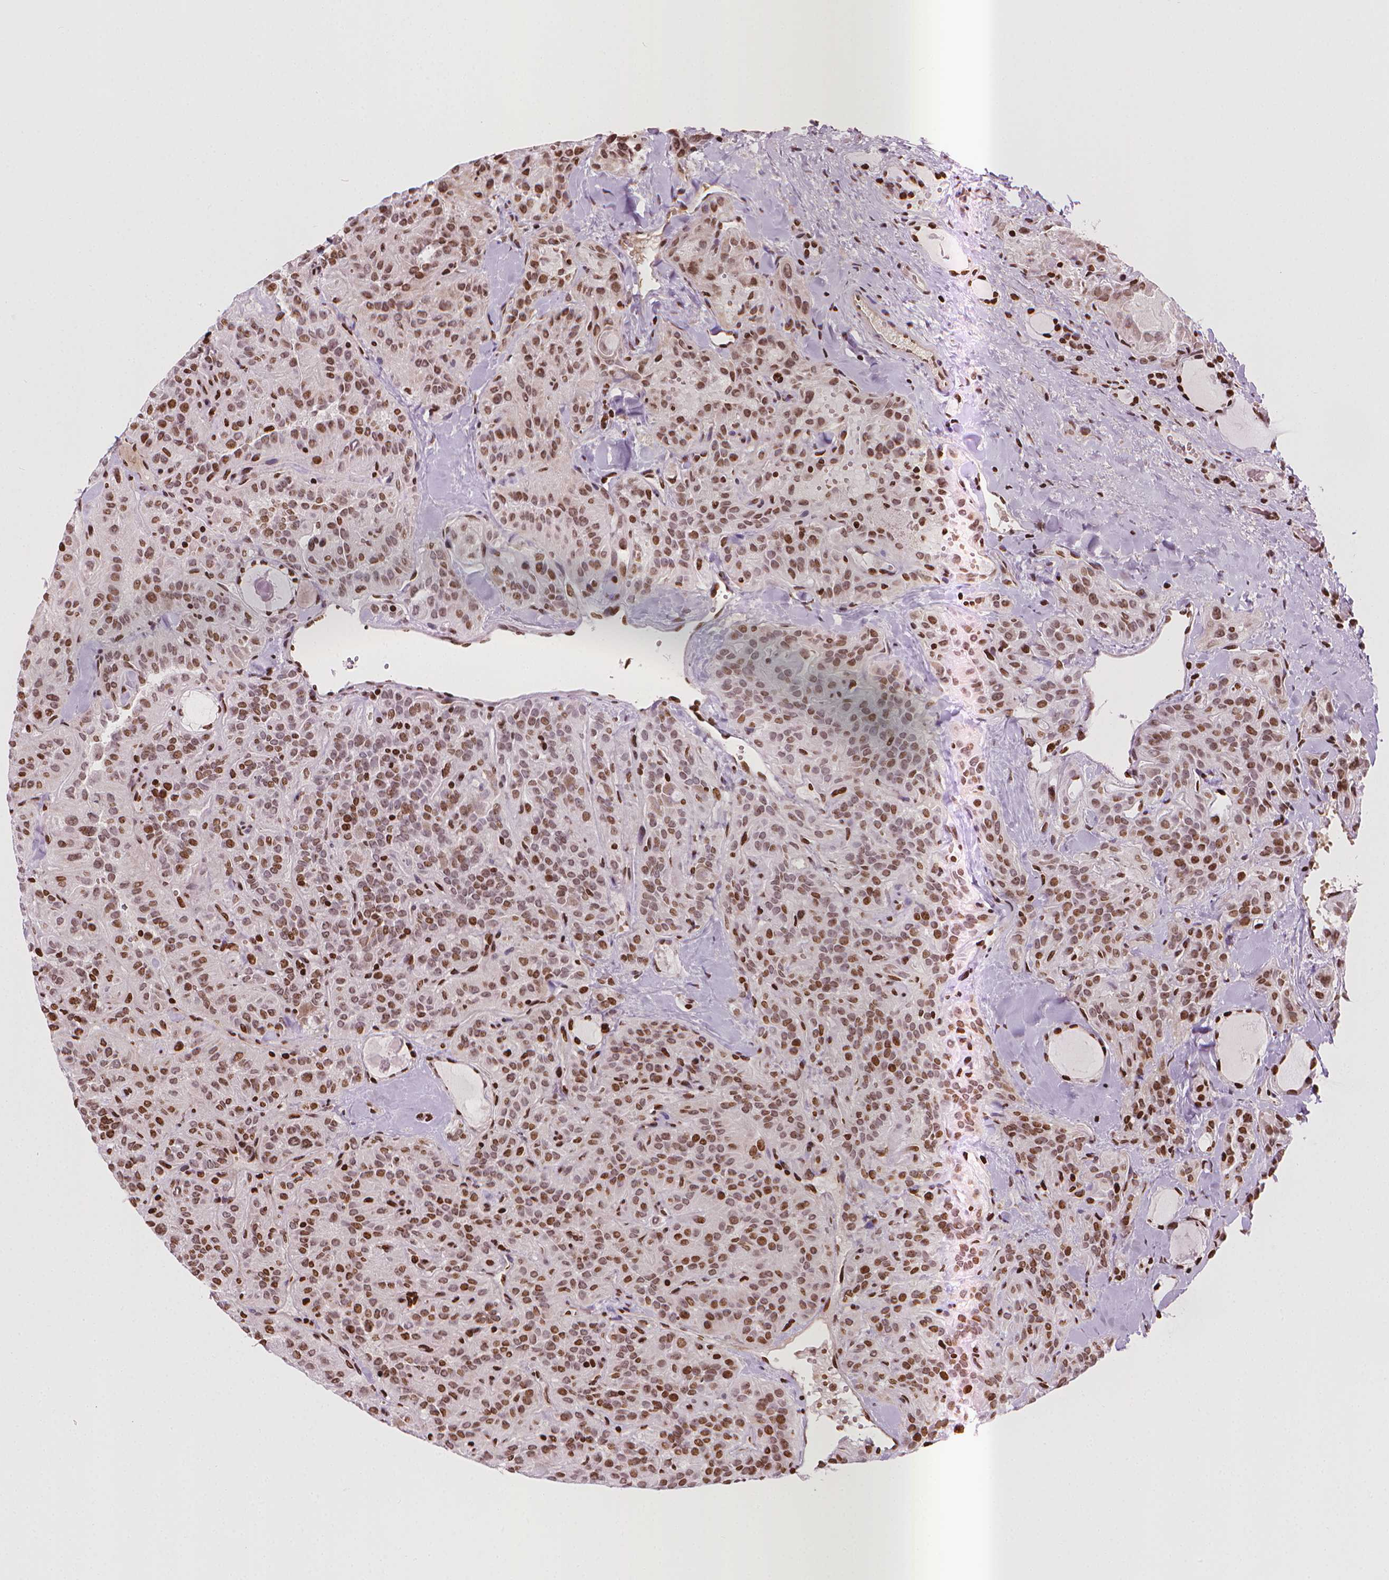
{"staining": {"intensity": "moderate", "quantity": ">75%", "location": "nuclear"}, "tissue": "thyroid cancer", "cell_type": "Tumor cells", "image_type": "cancer", "snomed": [{"axis": "morphology", "description": "Papillary adenocarcinoma, NOS"}, {"axis": "topography", "description": "Thyroid gland"}], "caption": "IHC micrograph of papillary adenocarcinoma (thyroid) stained for a protein (brown), which reveals medium levels of moderate nuclear expression in approximately >75% of tumor cells.", "gene": "PIP4K2A", "patient": {"sex": "female", "age": 45}}